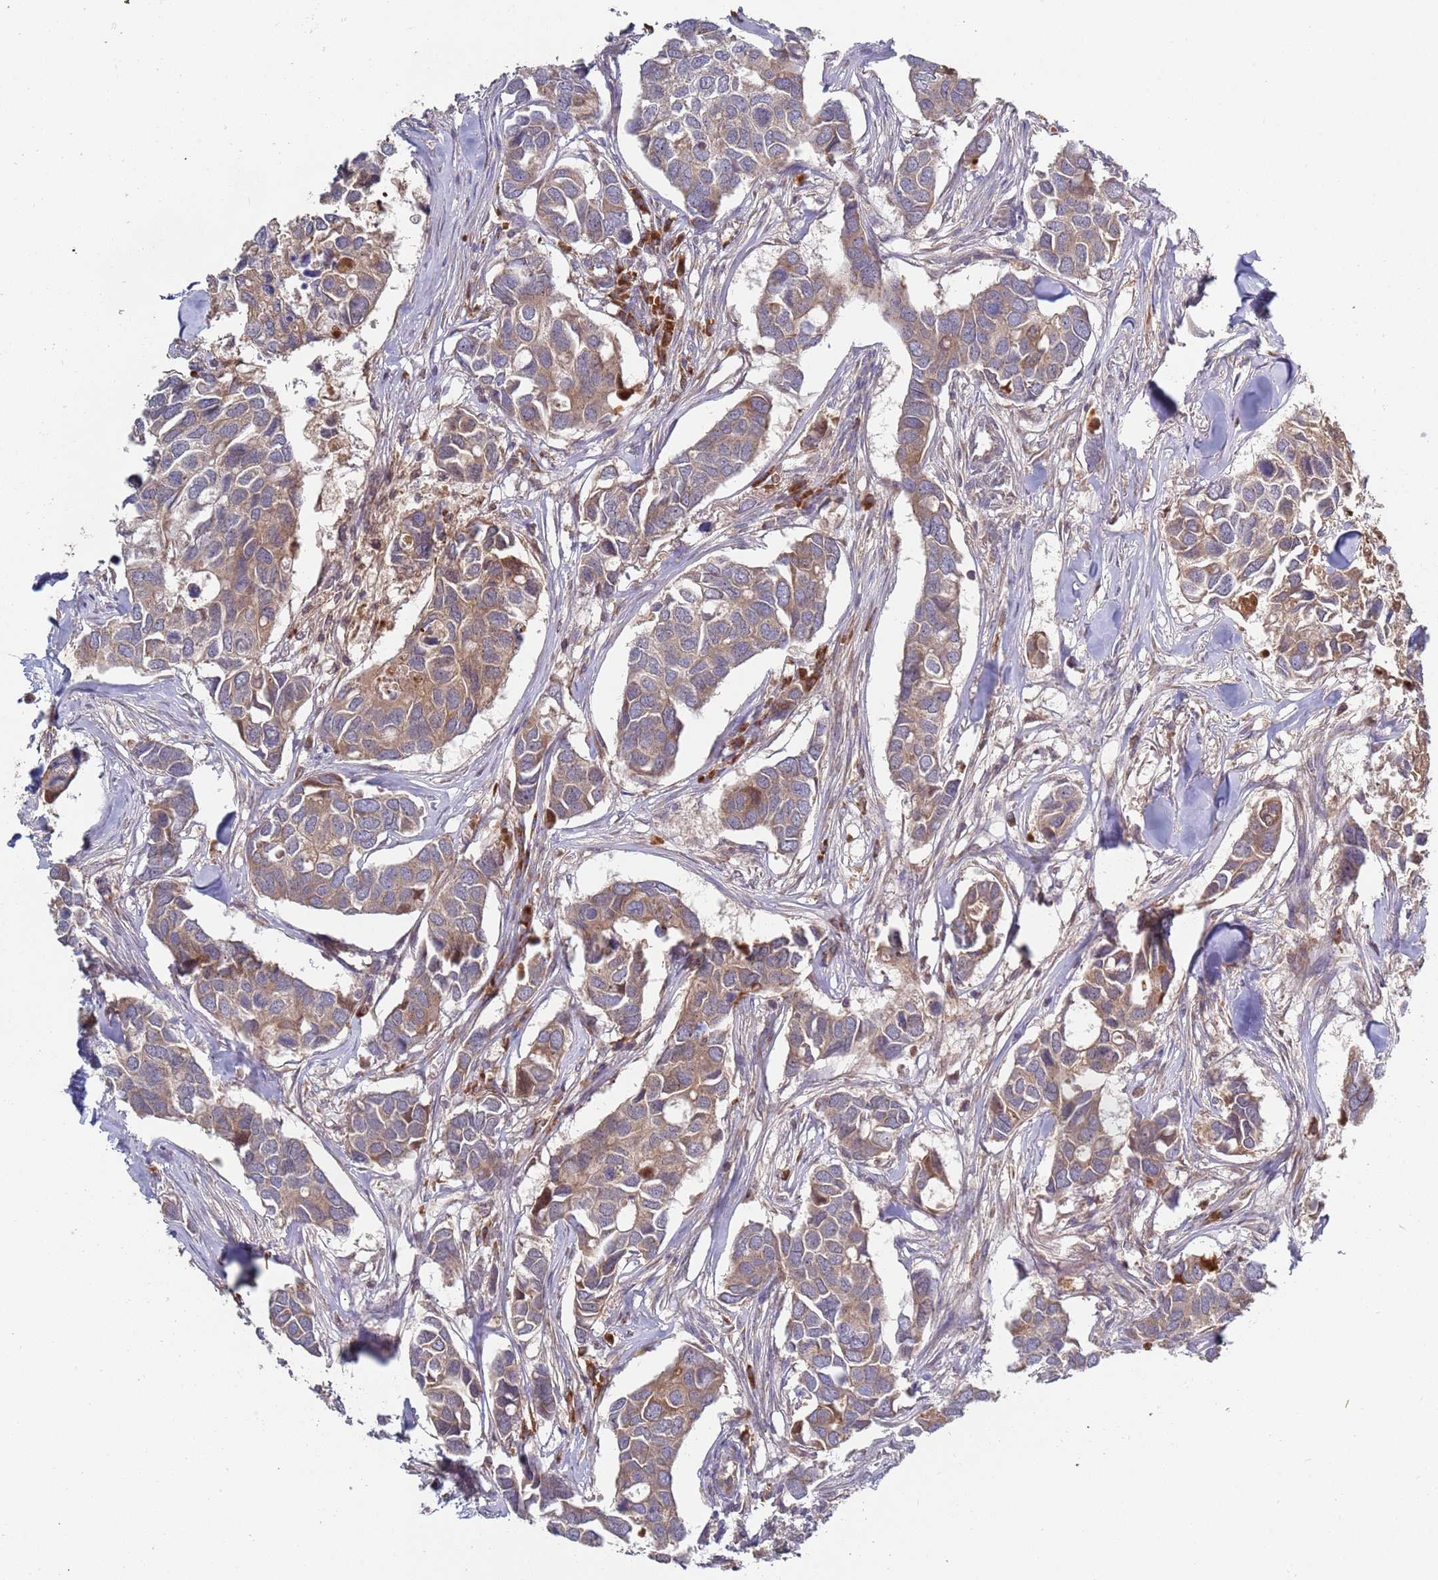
{"staining": {"intensity": "moderate", "quantity": ">75%", "location": "cytoplasmic/membranous"}, "tissue": "breast cancer", "cell_type": "Tumor cells", "image_type": "cancer", "snomed": [{"axis": "morphology", "description": "Duct carcinoma"}, {"axis": "topography", "description": "Breast"}], "caption": "Intraductal carcinoma (breast) stained with a brown dye reveals moderate cytoplasmic/membranous positive positivity in about >75% of tumor cells.", "gene": "OR5A2", "patient": {"sex": "female", "age": 83}}